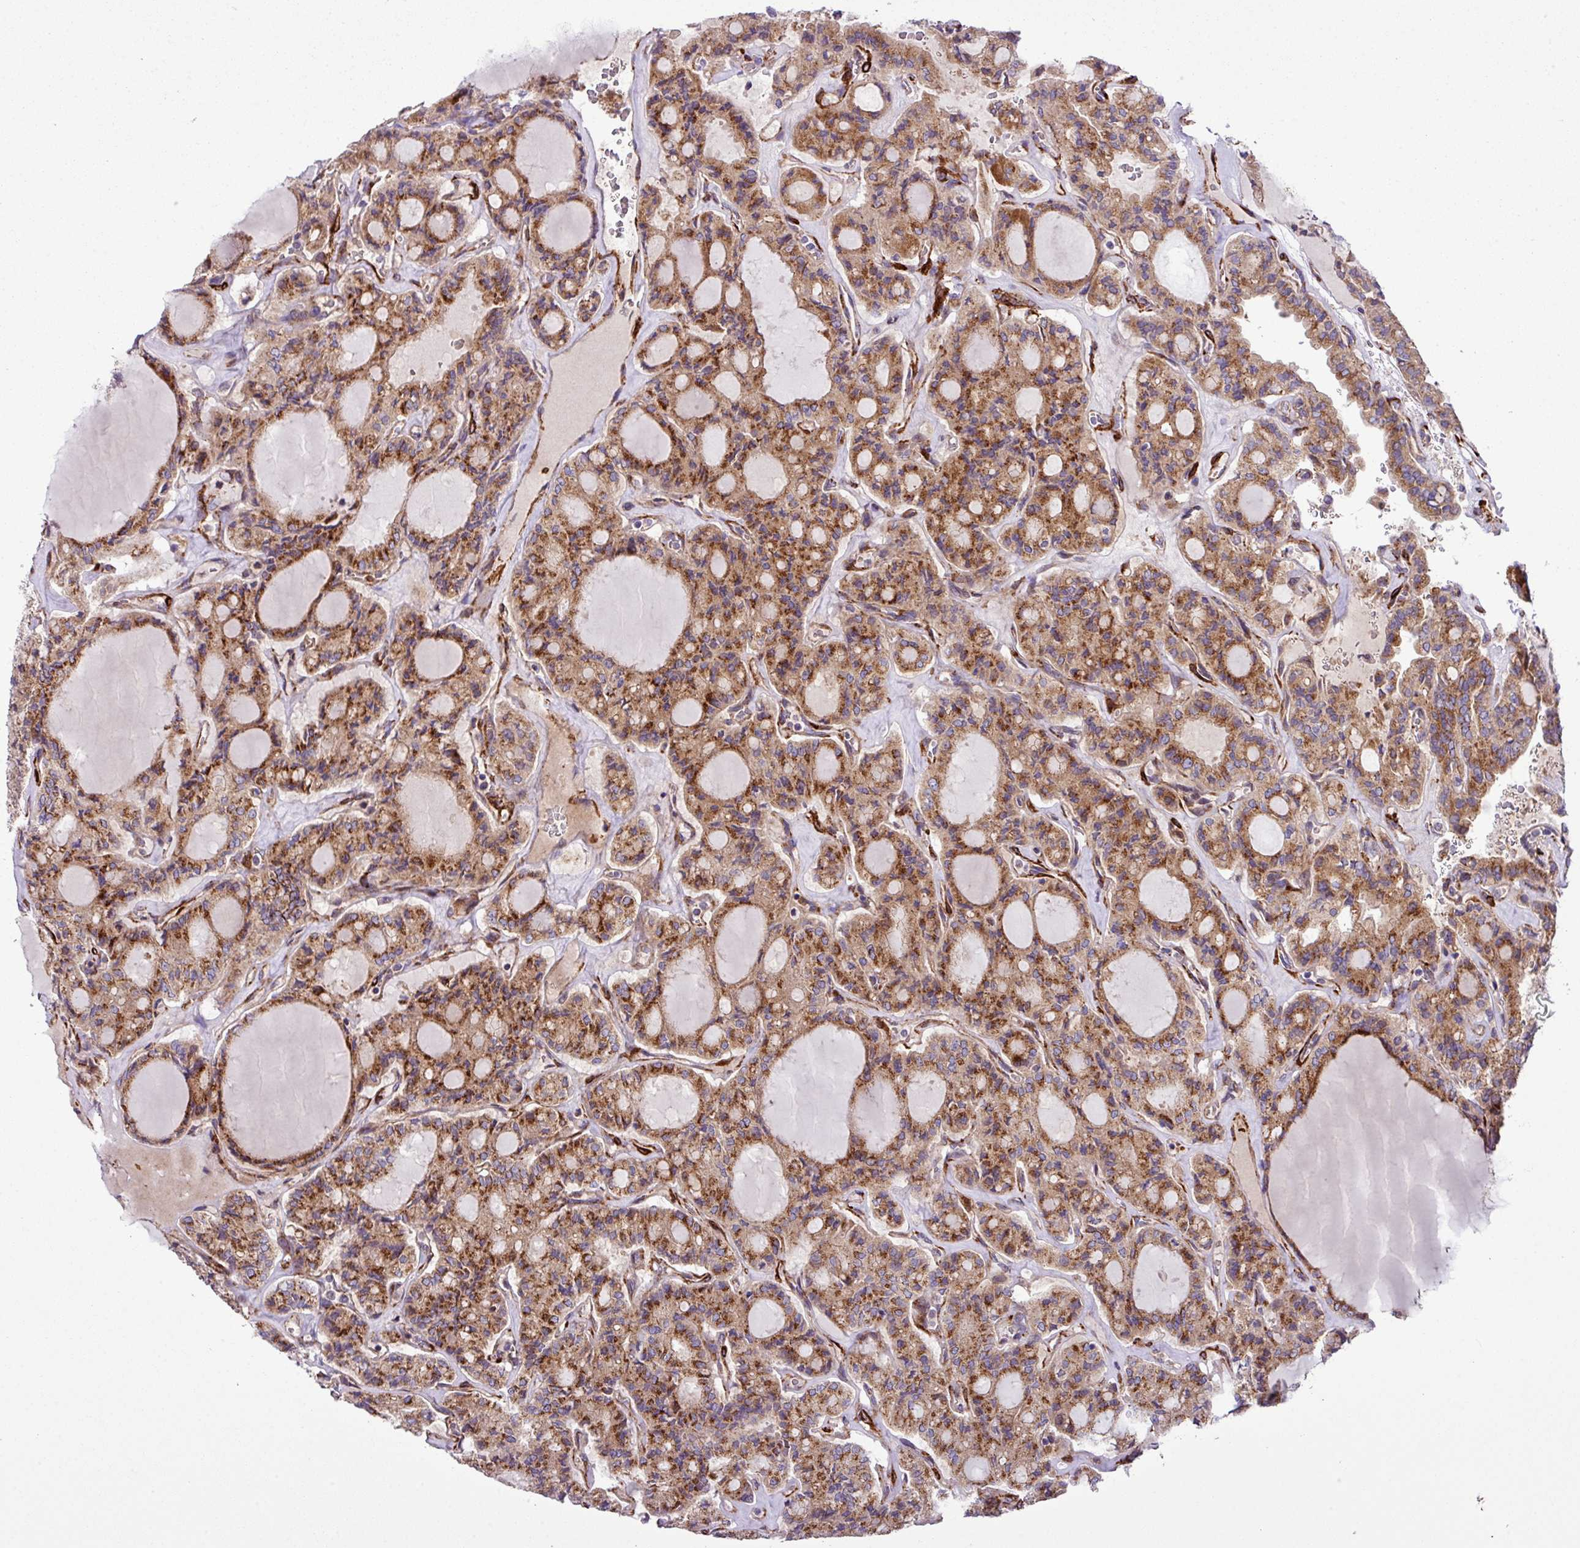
{"staining": {"intensity": "moderate", "quantity": ">75%", "location": "cytoplasmic/membranous"}, "tissue": "thyroid cancer", "cell_type": "Tumor cells", "image_type": "cancer", "snomed": [{"axis": "morphology", "description": "Papillary adenocarcinoma, NOS"}, {"axis": "topography", "description": "Thyroid gland"}], "caption": "The image demonstrates staining of thyroid cancer, revealing moderate cytoplasmic/membranous protein expression (brown color) within tumor cells. (DAB (3,3'-diaminobenzidine) = brown stain, brightfield microscopy at high magnification).", "gene": "FAM47E", "patient": {"sex": "male", "age": 87}}